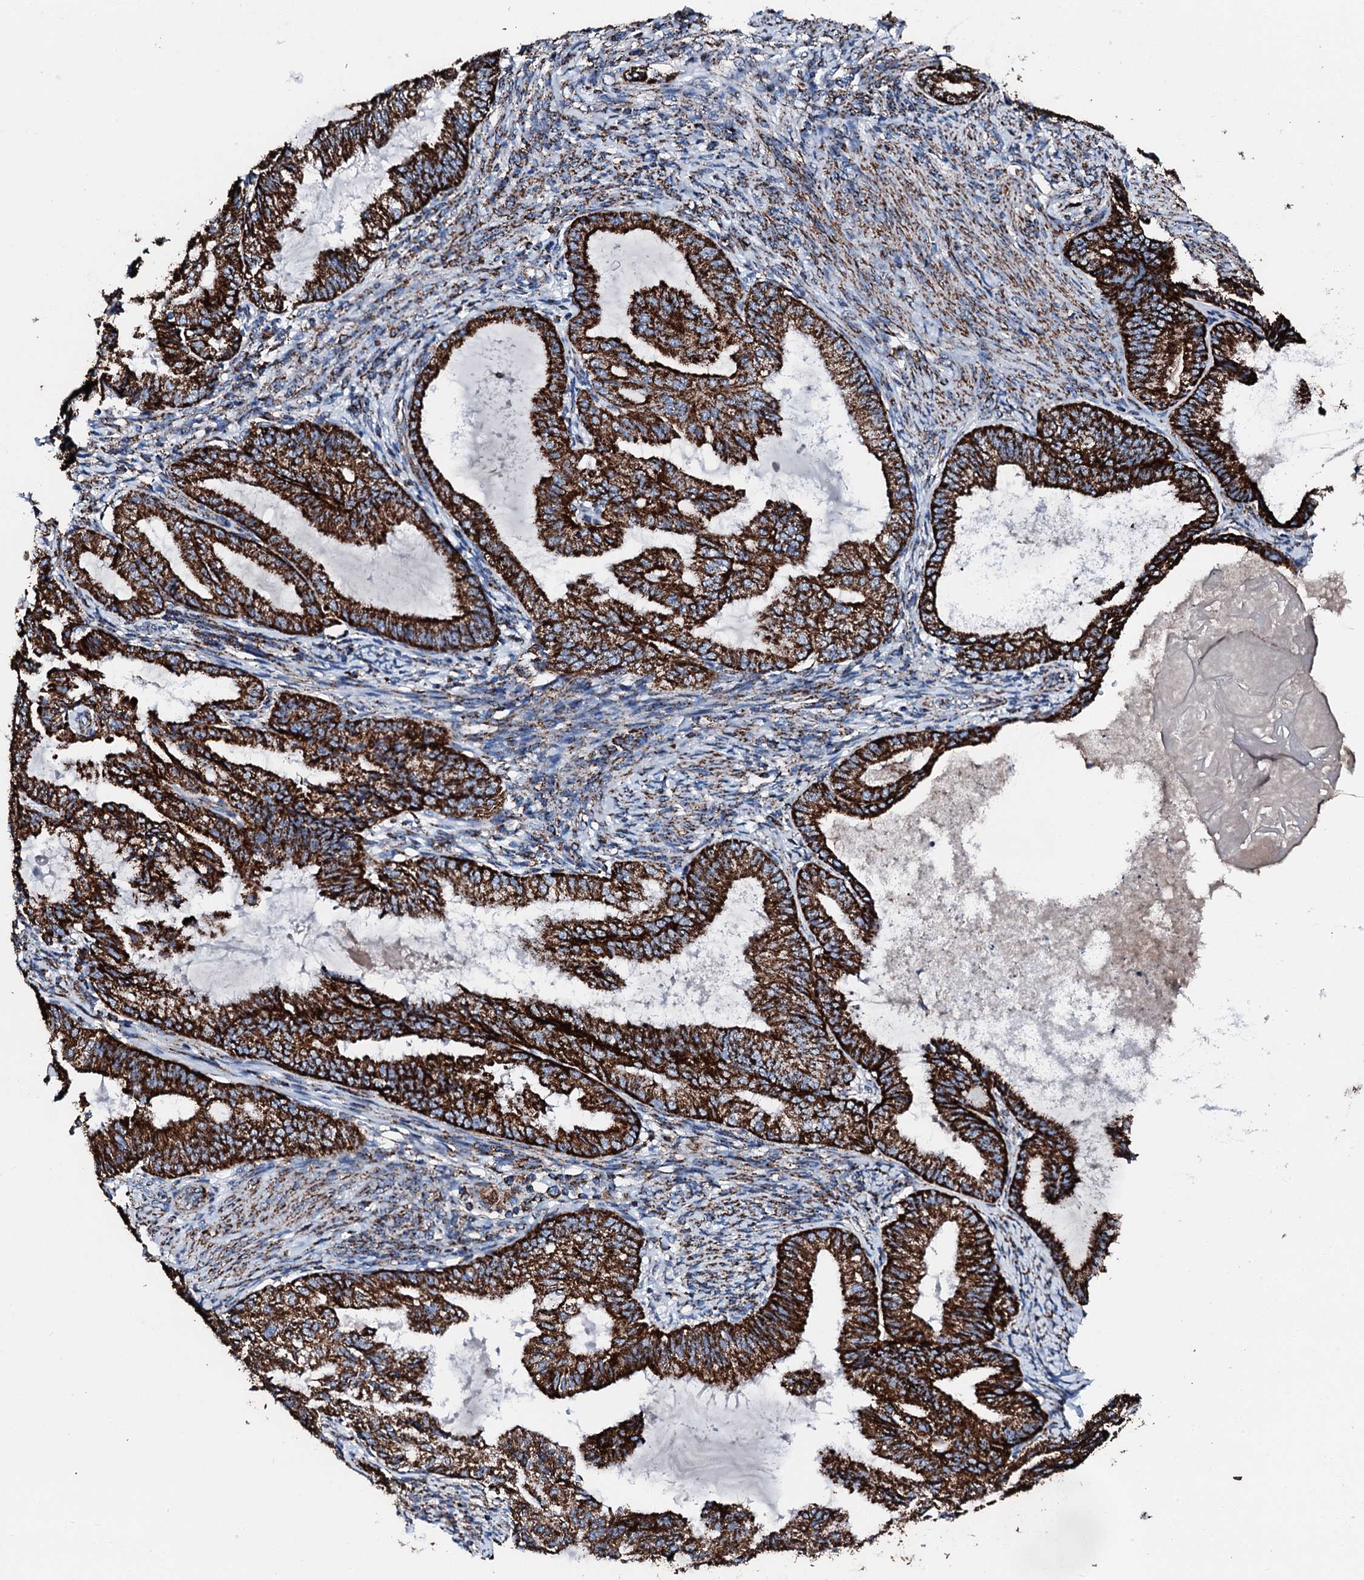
{"staining": {"intensity": "strong", "quantity": ">75%", "location": "cytoplasmic/membranous"}, "tissue": "endometrial cancer", "cell_type": "Tumor cells", "image_type": "cancer", "snomed": [{"axis": "morphology", "description": "Adenocarcinoma, NOS"}, {"axis": "topography", "description": "Endometrium"}], "caption": "Strong cytoplasmic/membranous positivity for a protein is identified in about >75% of tumor cells of endometrial adenocarcinoma using immunohistochemistry.", "gene": "HADH", "patient": {"sex": "female", "age": 86}}